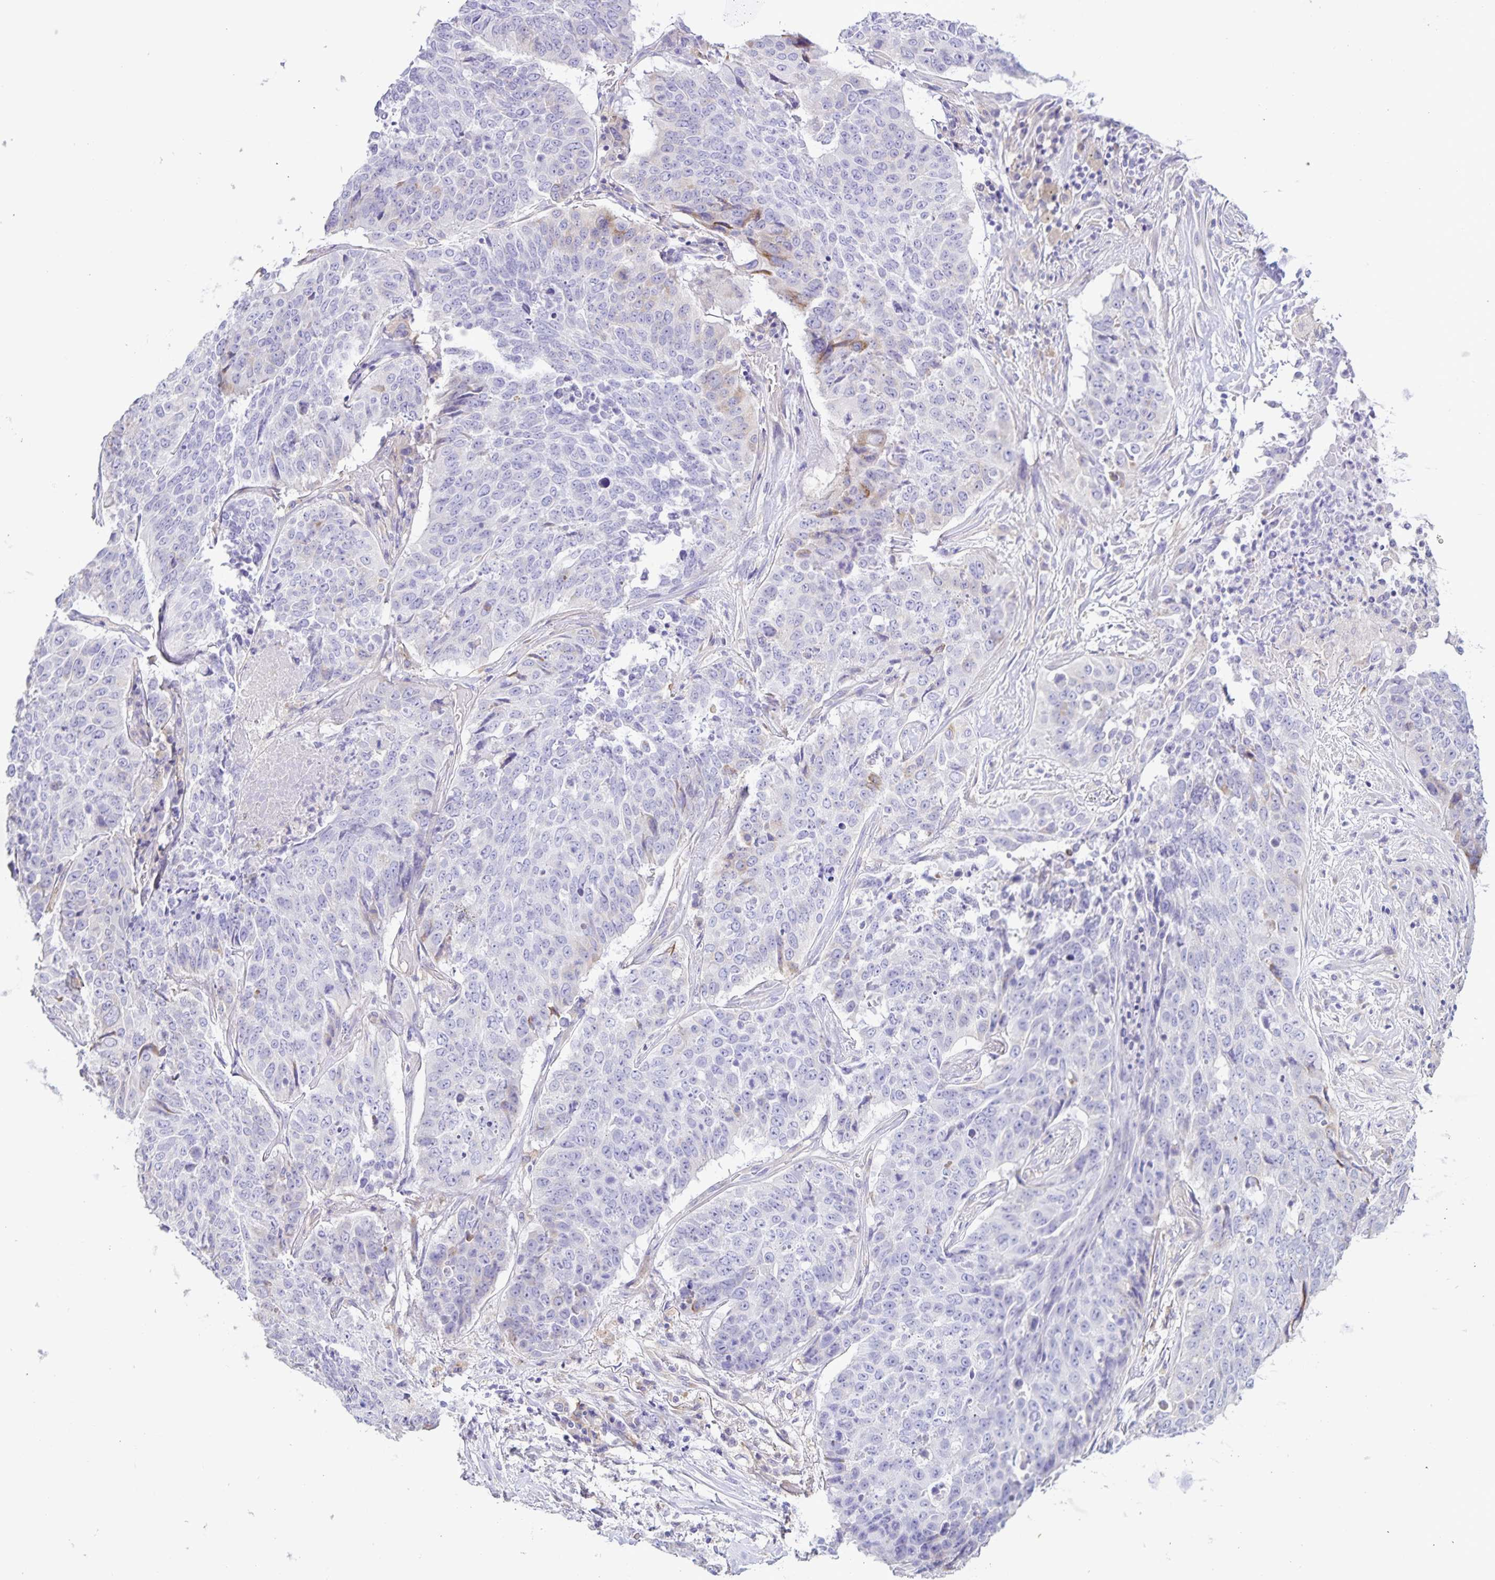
{"staining": {"intensity": "negative", "quantity": "none", "location": "none"}, "tissue": "lung cancer", "cell_type": "Tumor cells", "image_type": "cancer", "snomed": [{"axis": "morphology", "description": "Normal tissue, NOS"}, {"axis": "morphology", "description": "Squamous cell carcinoma, NOS"}, {"axis": "topography", "description": "Bronchus"}, {"axis": "topography", "description": "Lung"}], "caption": "IHC image of human lung cancer (squamous cell carcinoma) stained for a protein (brown), which shows no positivity in tumor cells. The staining is performed using DAB brown chromogen with nuclei counter-stained in using hematoxylin.", "gene": "BOLL", "patient": {"sex": "male", "age": 64}}